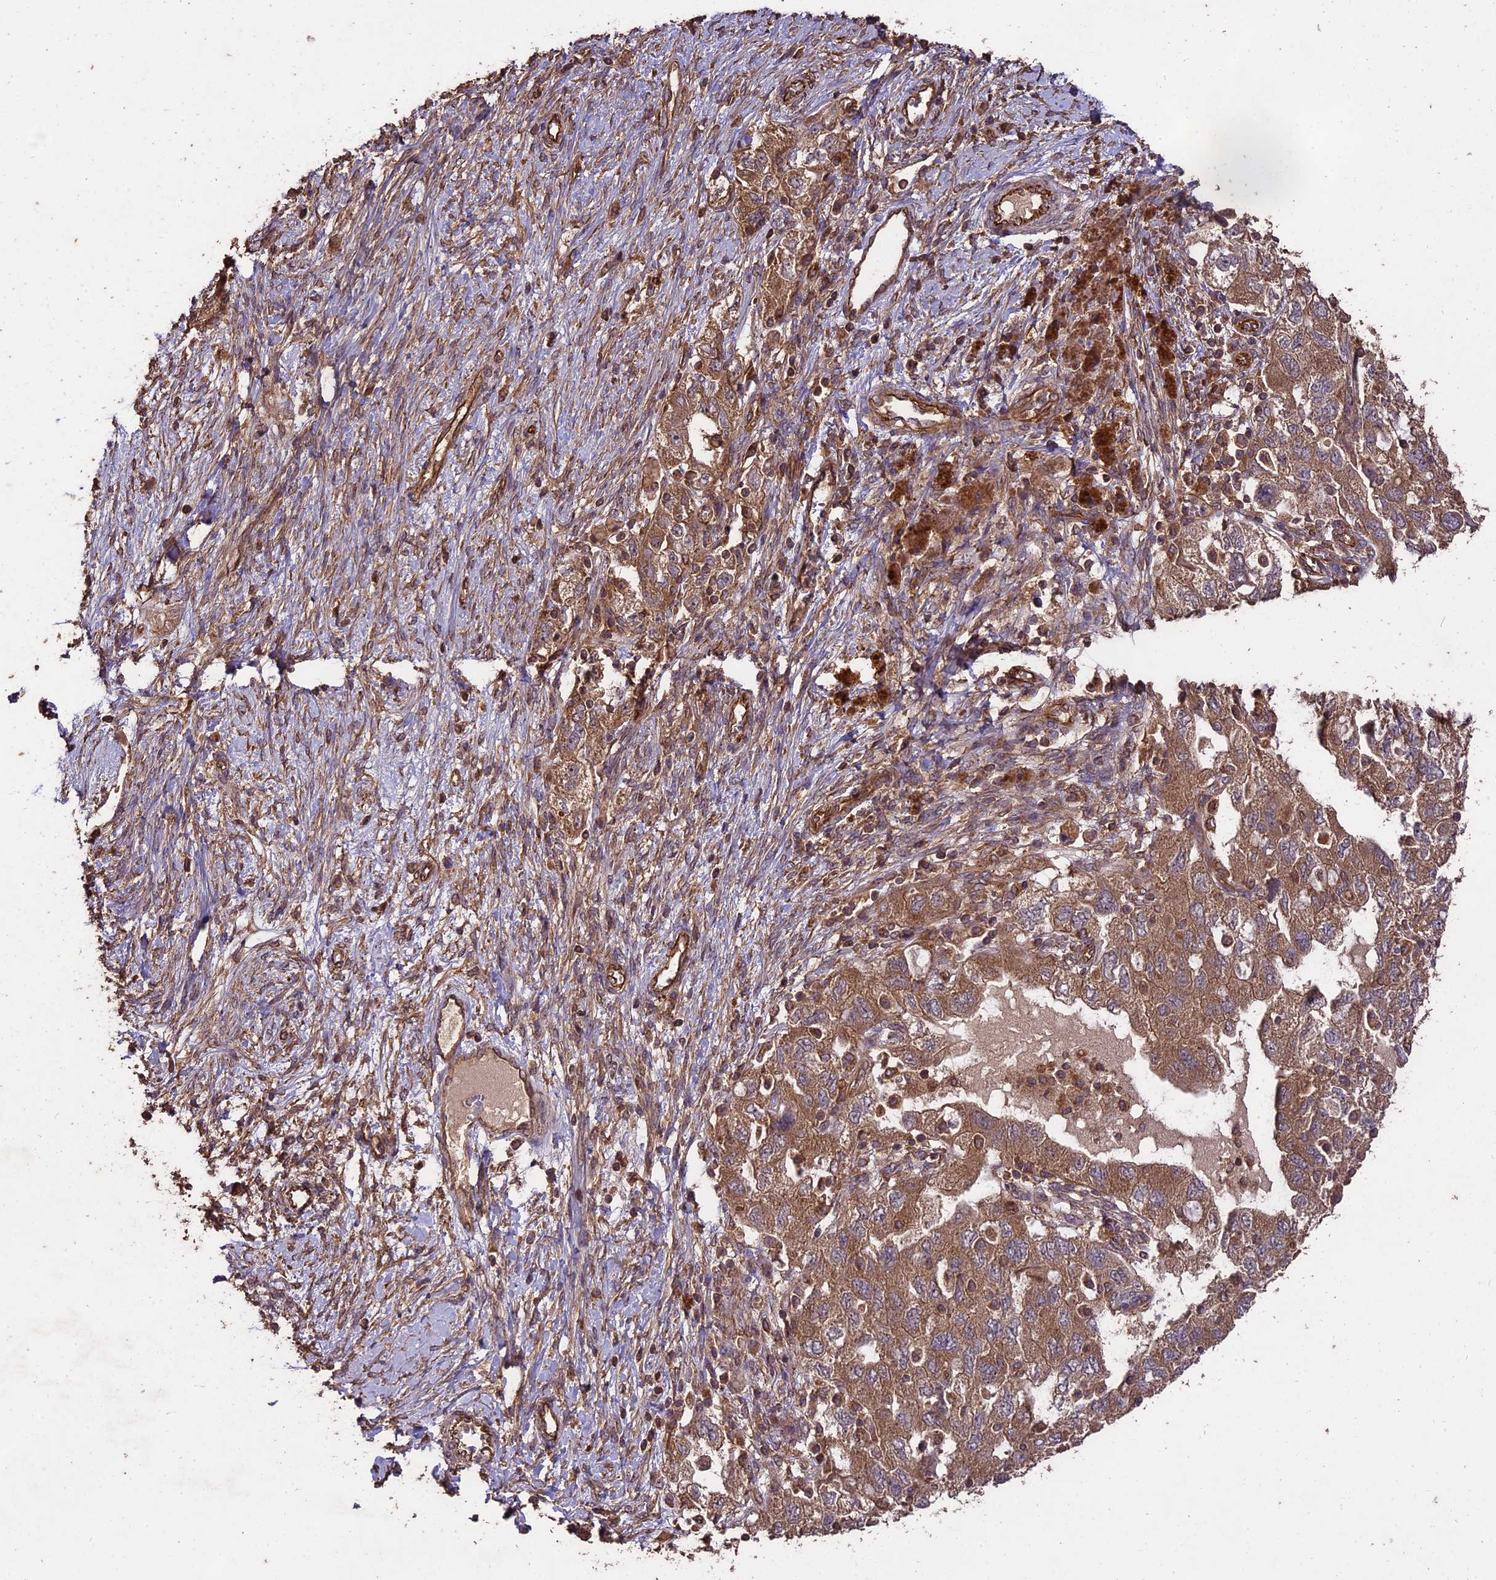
{"staining": {"intensity": "moderate", "quantity": ">75%", "location": "cytoplasmic/membranous"}, "tissue": "ovarian cancer", "cell_type": "Tumor cells", "image_type": "cancer", "snomed": [{"axis": "morphology", "description": "Carcinoma, NOS"}, {"axis": "morphology", "description": "Cystadenocarcinoma, serous, NOS"}, {"axis": "topography", "description": "Ovary"}], "caption": "Ovarian serous cystadenocarcinoma stained with a brown dye displays moderate cytoplasmic/membranous positive positivity in about >75% of tumor cells.", "gene": "TTLL10", "patient": {"sex": "female", "age": 69}}